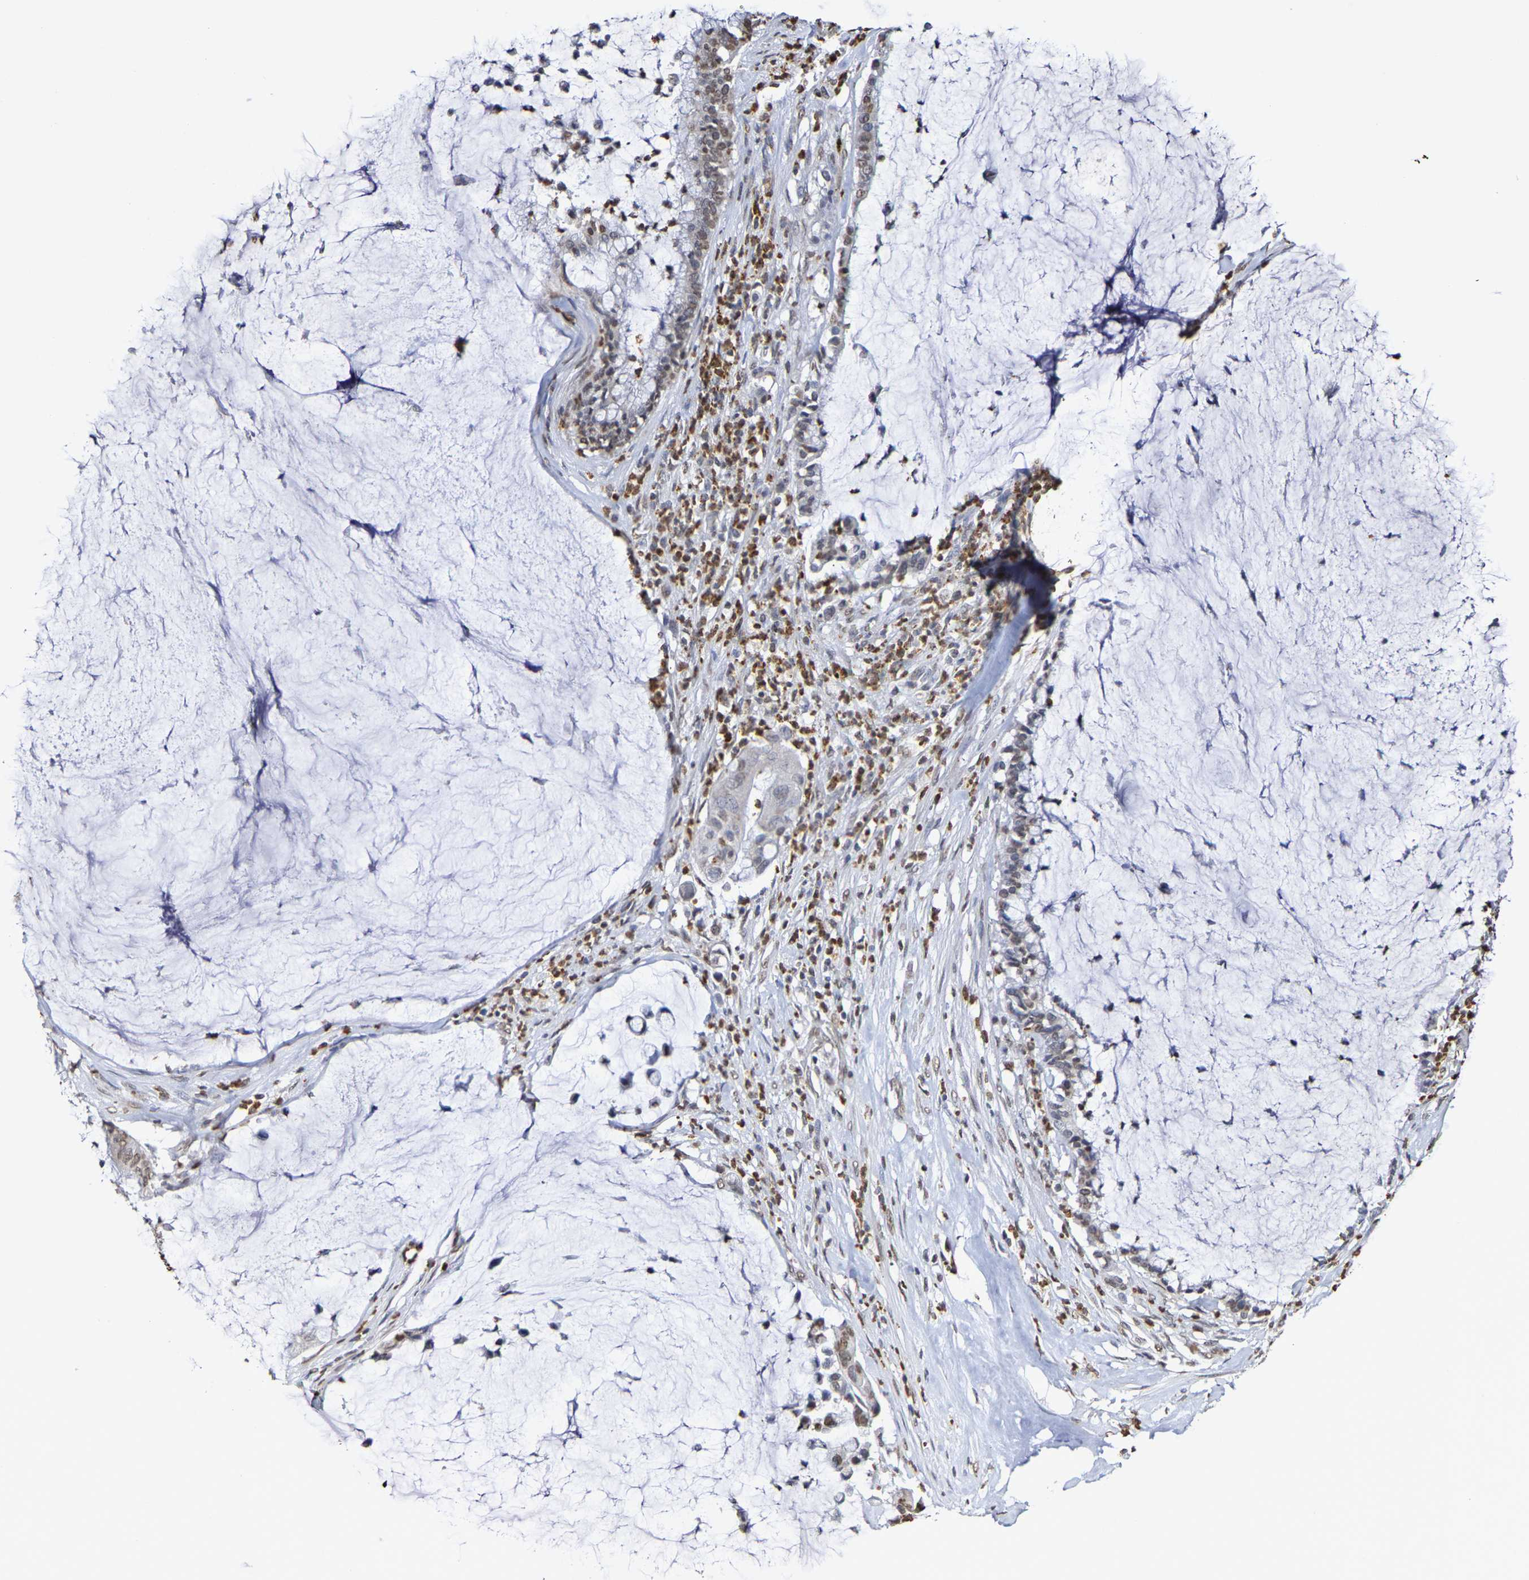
{"staining": {"intensity": "weak", "quantity": ">75%", "location": "nuclear"}, "tissue": "pancreatic cancer", "cell_type": "Tumor cells", "image_type": "cancer", "snomed": [{"axis": "morphology", "description": "Adenocarcinoma, NOS"}, {"axis": "topography", "description": "Pancreas"}], "caption": "Weak nuclear positivity is present in about >75% of tumor cells in pancreatic cancer.", "gene": "ATF4", "patient": {"sex": "male", "age": 41}}